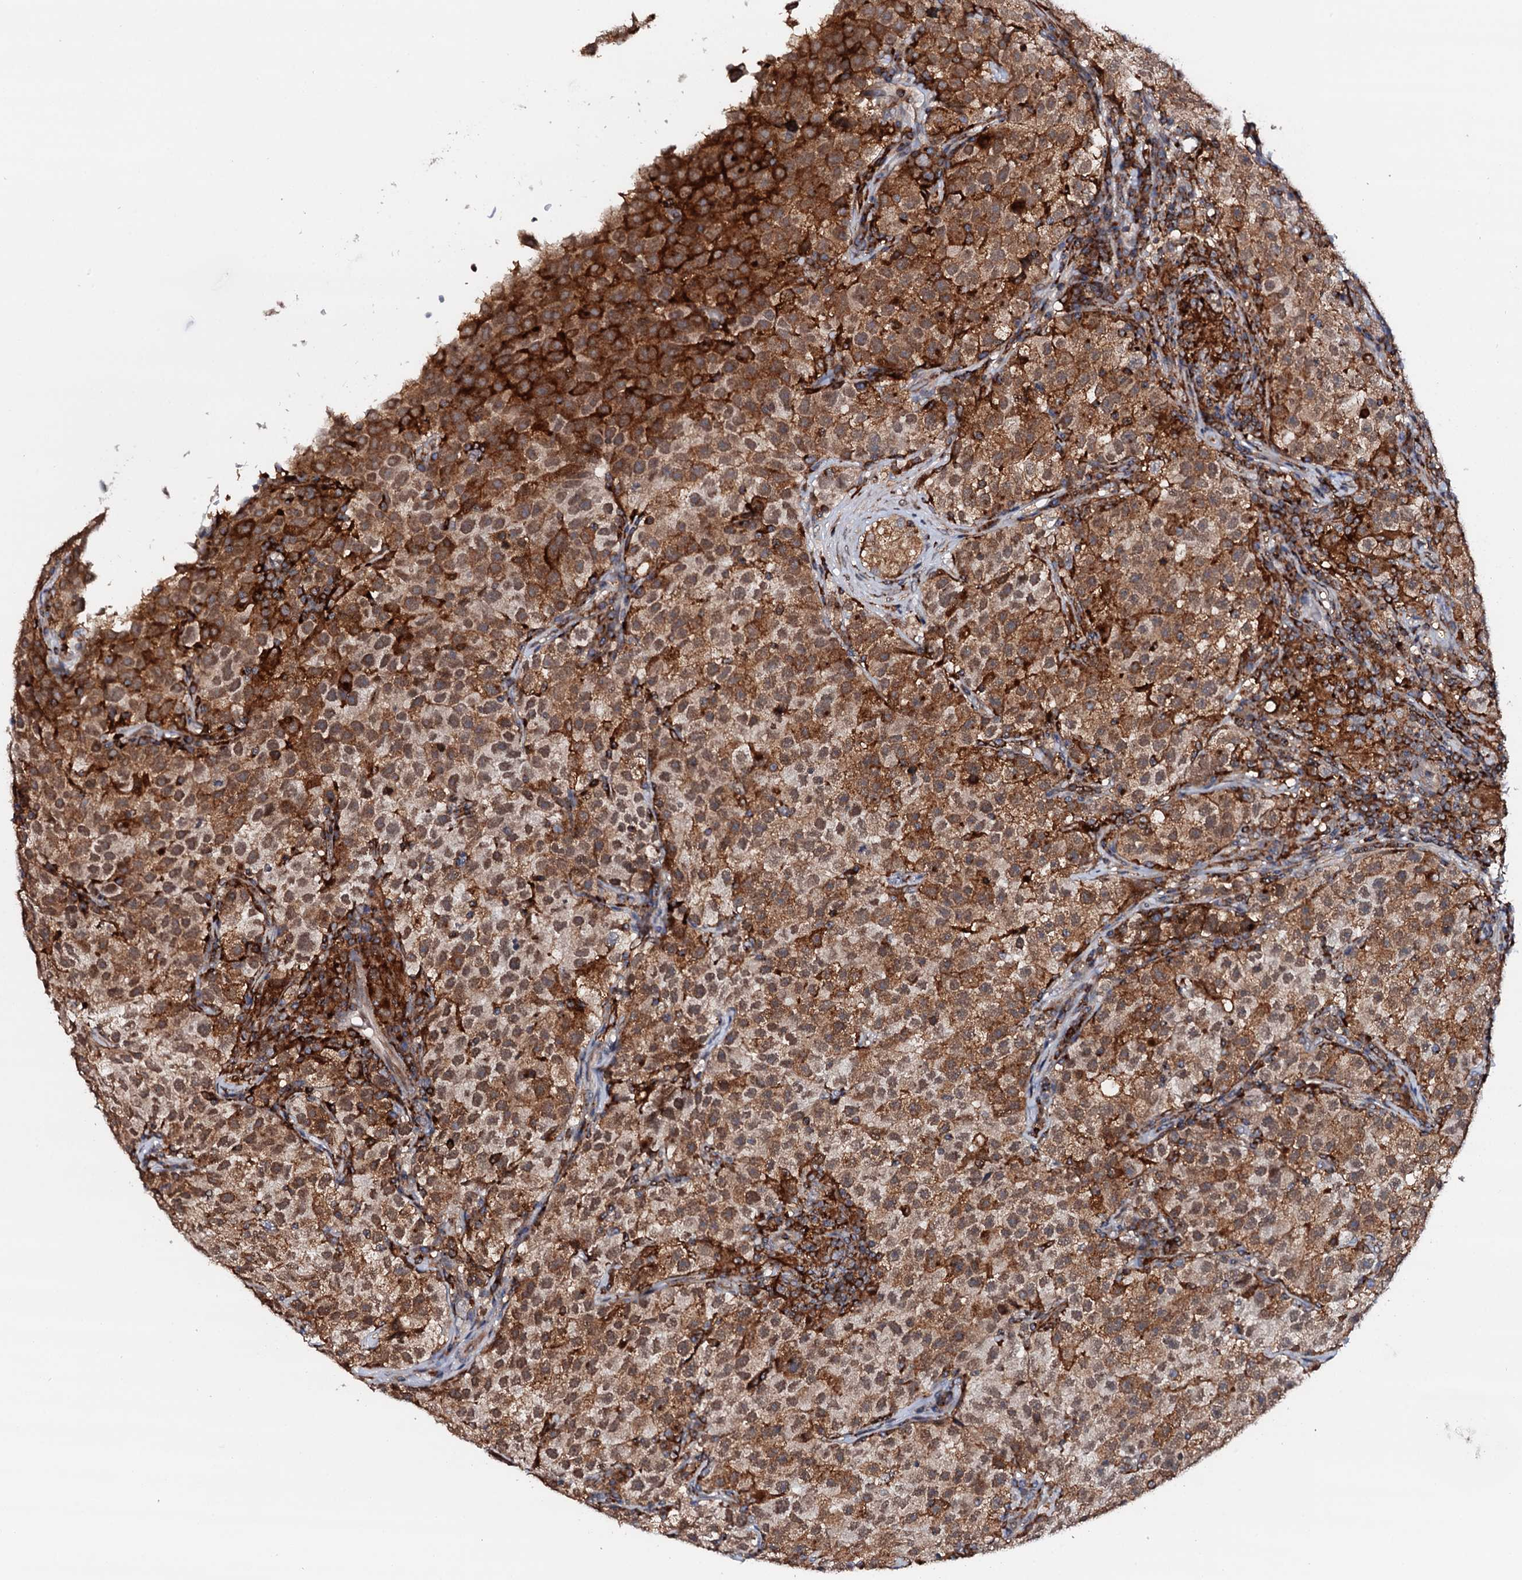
{"staining": {"intensity": "strong", "quantity": "25%-75%", "location": "cytoplasmic/membranous"}, "tissue": "testis cancer", "cell_type": "Tumor cells", "image_type": "cancer", "snomed": [{"axis": "morphology", "description": "Seminoma, NOS"}, {"axis": "topography", "description": "Testis"}], "caption": "Approximately 25%-75% of tumor cells in testis cancer (seminoma) reveal strong cytoplasmic/membranous protein expression as visualized by brown immunohistochemical staining.", "gene": "VAMP8", "patient": {"sex": "male", "age": 22}}